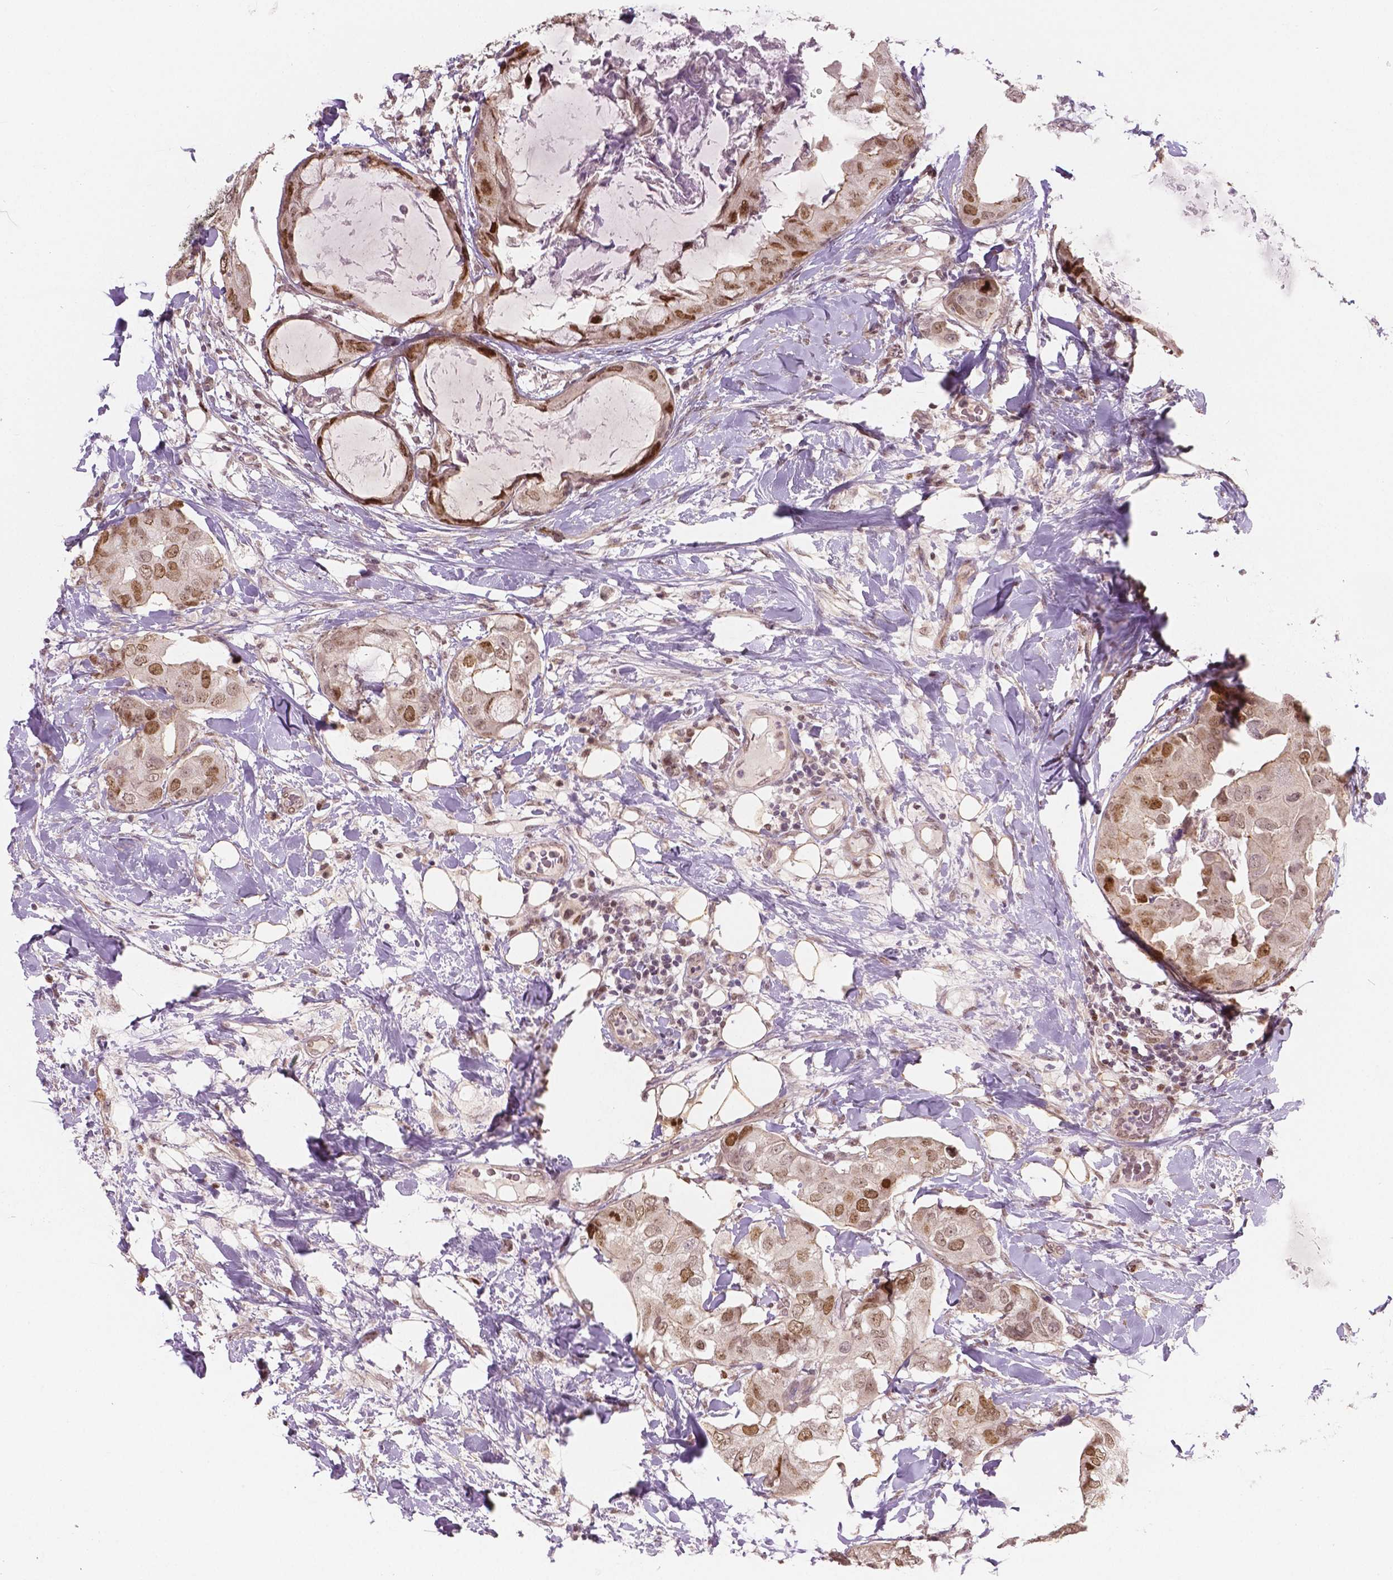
{"staining": {"intensity": "moderate", "quantity": ">75%", "location": "nuclear"}, "tissue": "breast cancer", "cell_type": "Tumor cells", "image_type": "cancer", "snomed": [{"axis": "morphology", "description": "Normal tissue, NOS"}, {"axis": "morphology", "description": "Duct carcinoma"}, {"axis": "topography", "description": "Breast"}], "caption": "Moderate nuclear staining for a protein is present in approximately >75% of tumor cells of infiltrating ductal carcinoma (breast) using immunohistochemistry (IHC).", "gene": "NSD2", "patient": {"sex": "female", "age": 40}}